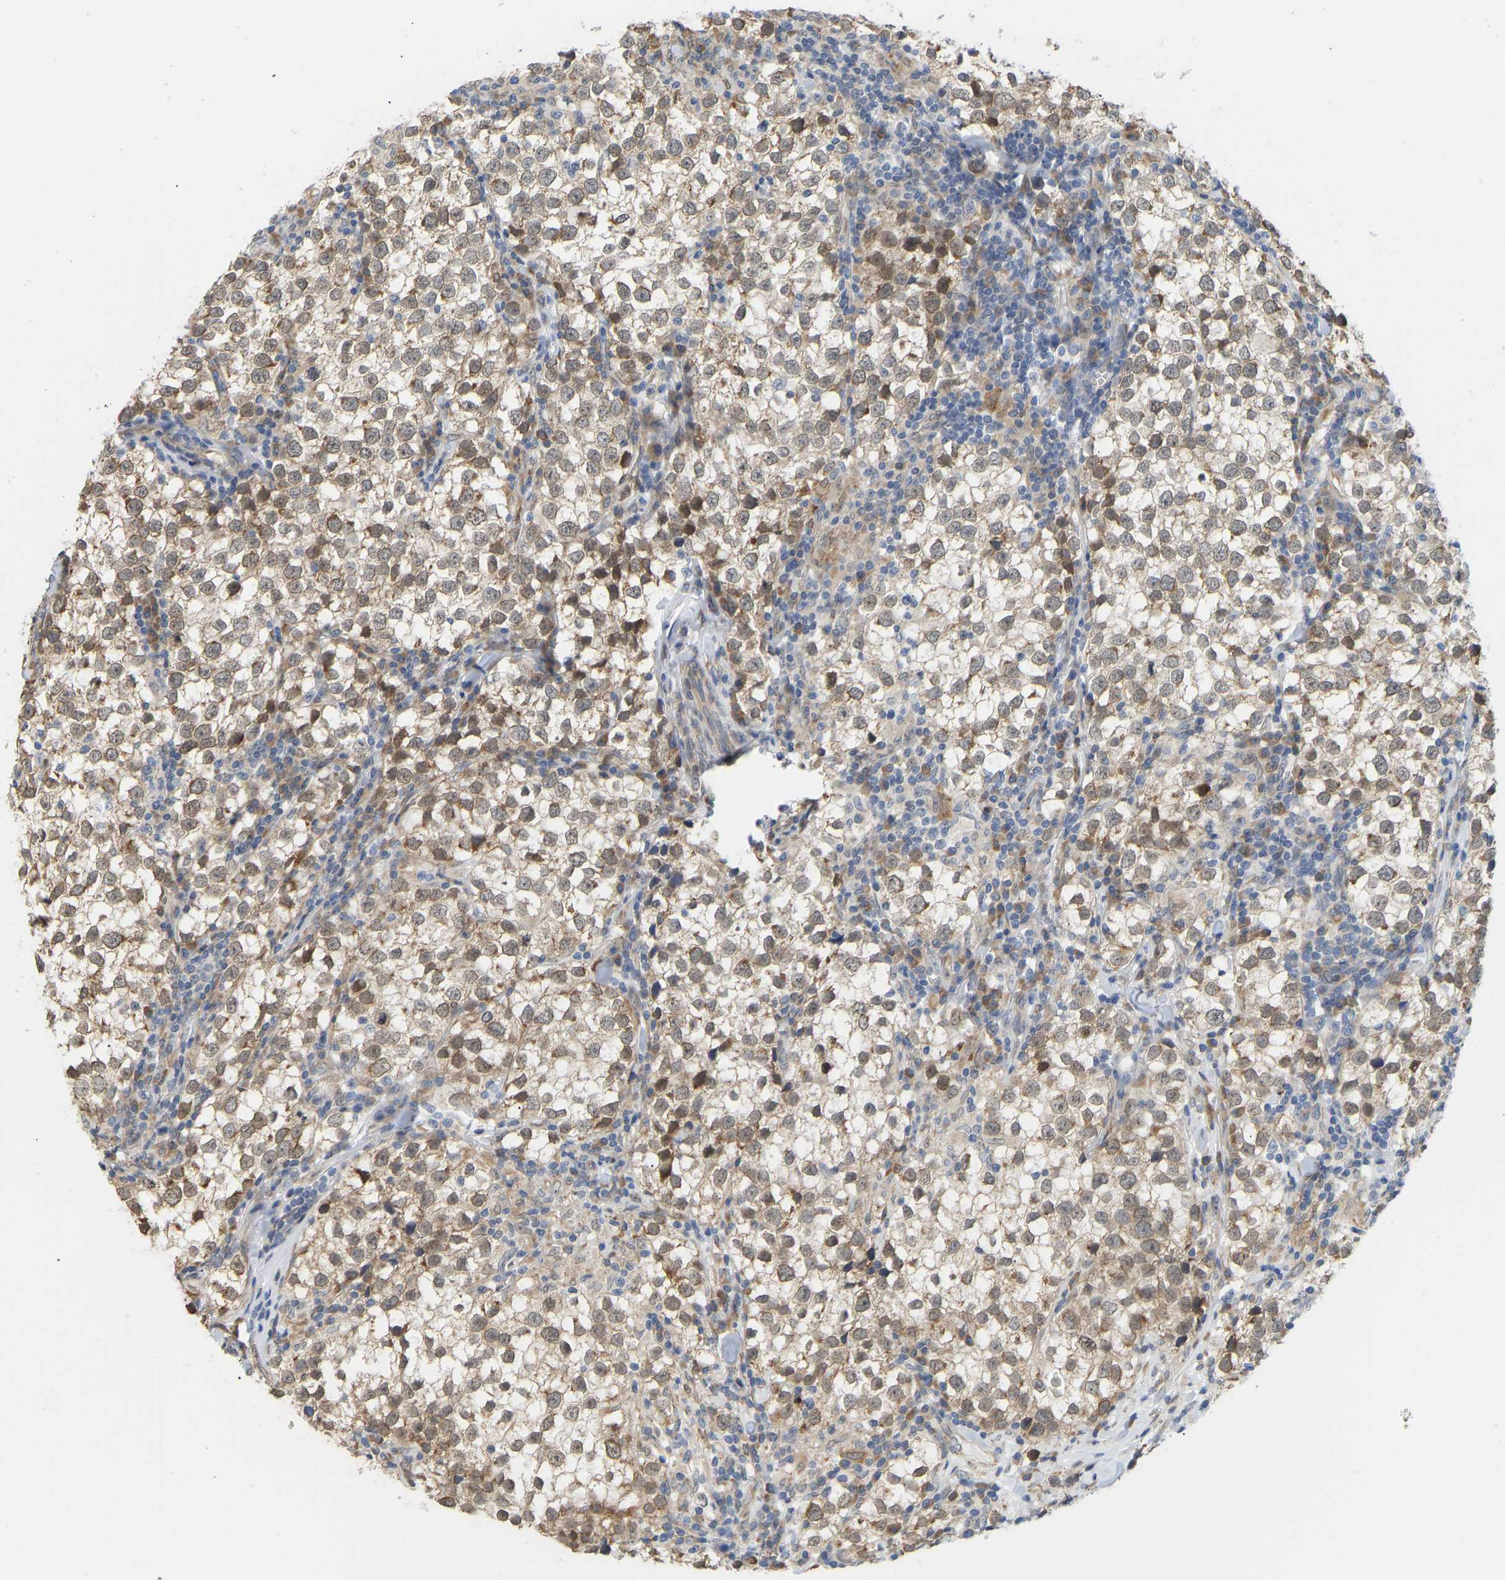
{"staining": {"intensity": "moderate", "quantity": ">75%", "location": "cytoplasmic/membranous"}, "tissue": "testis cancer", "cell_type": "Tumor cells", "image_type": "cancer", "snomed": [{"axis": "morphology", "description": "Seminoma, NOS"}, {"axis": "morphology", "description": "Carcinoma, Embryonal, NOS"}, {"axis": "topography", "description": "Testis"}], "caption": "A high-resolution micrograph shows immunohistochemistry staining of testis cancer, which exhibits moderate cytoplasmic/membranous expression in approximately >75% of tumor cells. The staining is performed using DAB brown chromogen to label protein expression. The nuclei are counter-stained blue using hematoxylin.", "gene": "BEND3", "patient": {"sex": "male", "age": 36}}